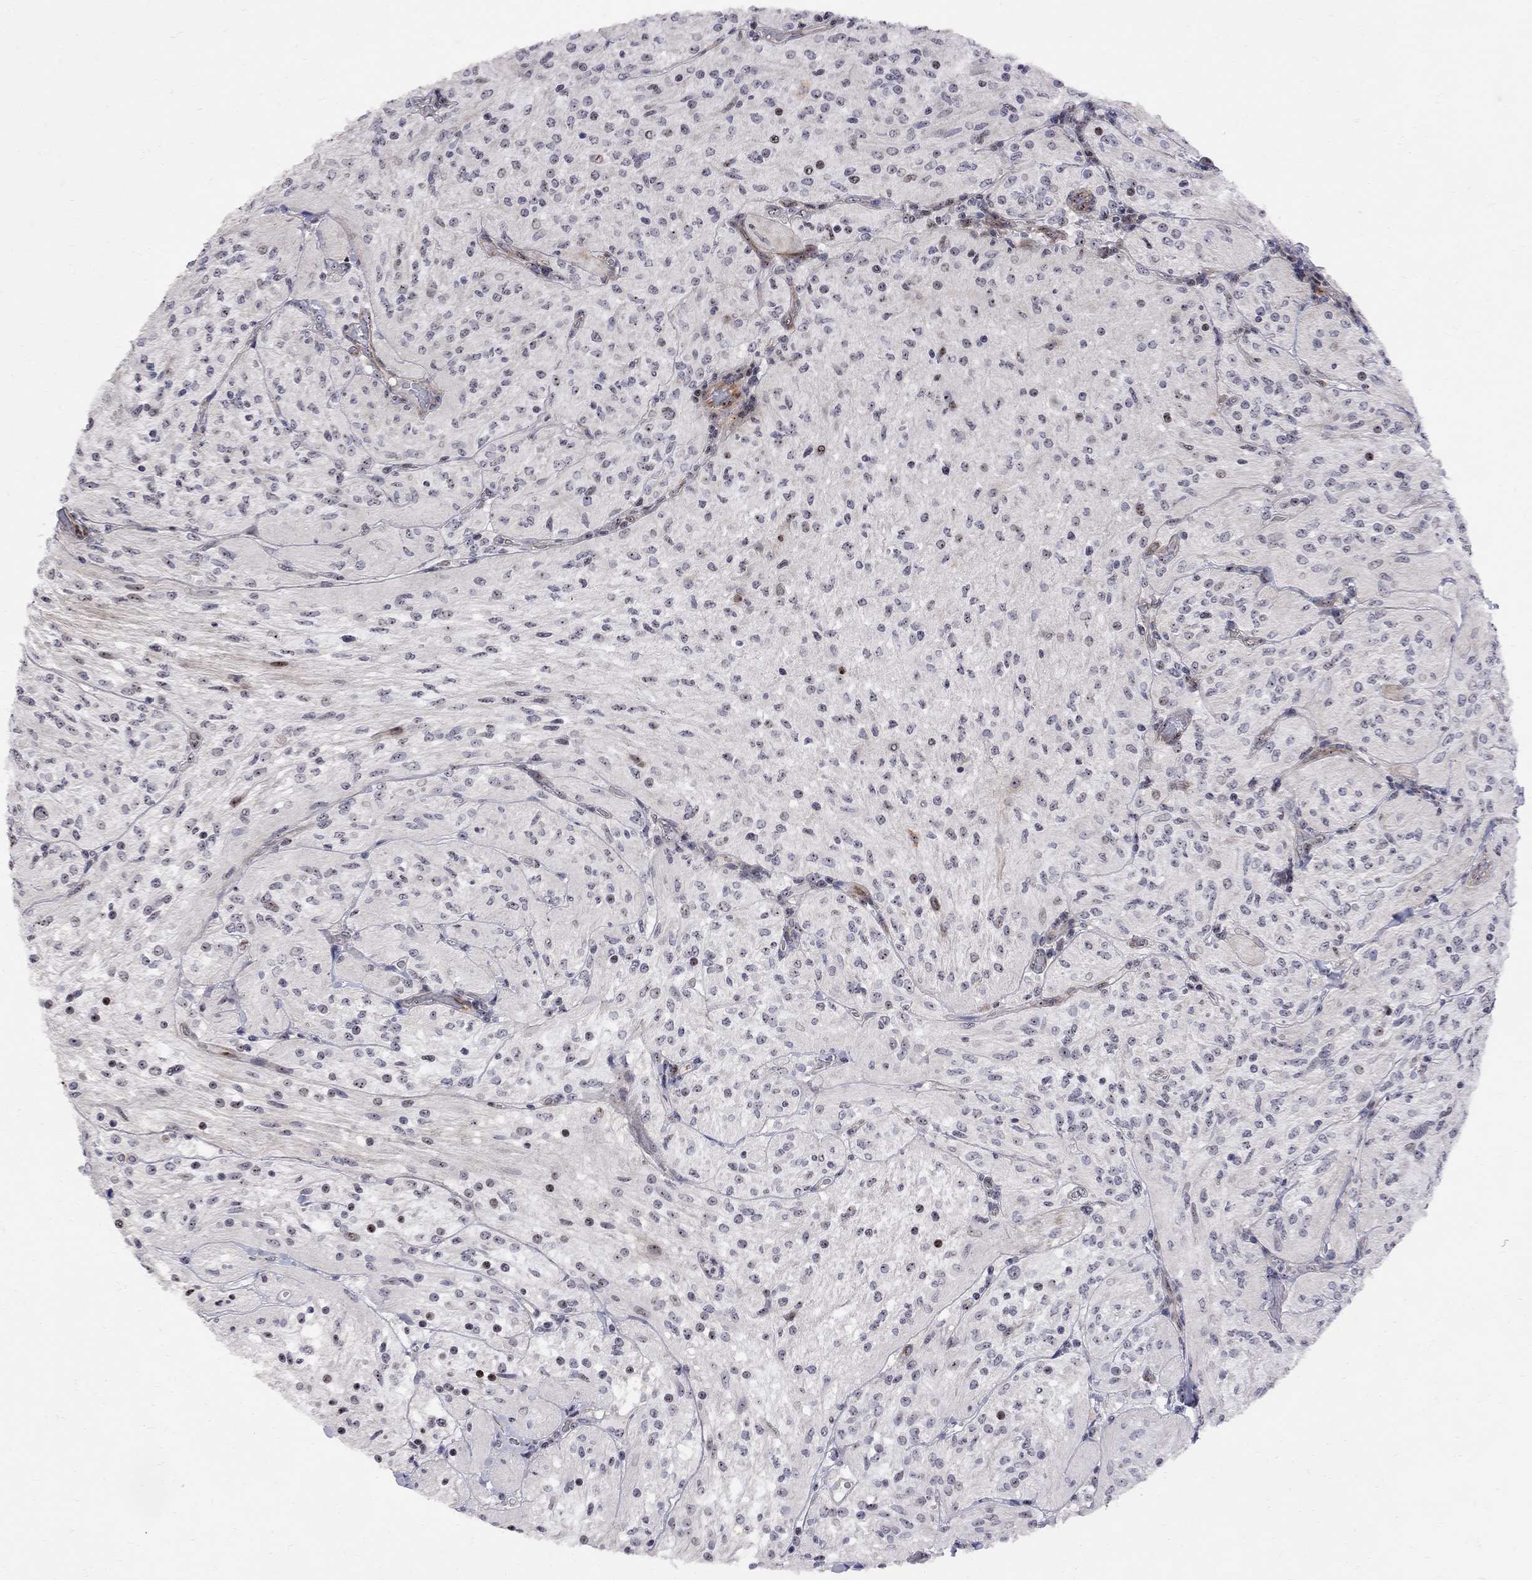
{"staining": {"intensity": "moderate", "quantity": "25%-75%", "location": "nuclear"}, "tissue": "glioma", "cell_type": "Tumor cells", "image_type": "cancer", "snomed": [{"axis": "morphology", "description": "Glioma, malignant, Low grade"}, {"axis": "topography", "description": "Brain"}], "caption": "A brown stain highlights moderate nuclear expression of a protein in human glioma tumor cells.", "gene": "DHX33", "patient": {"sex": "male", "age": 3}}